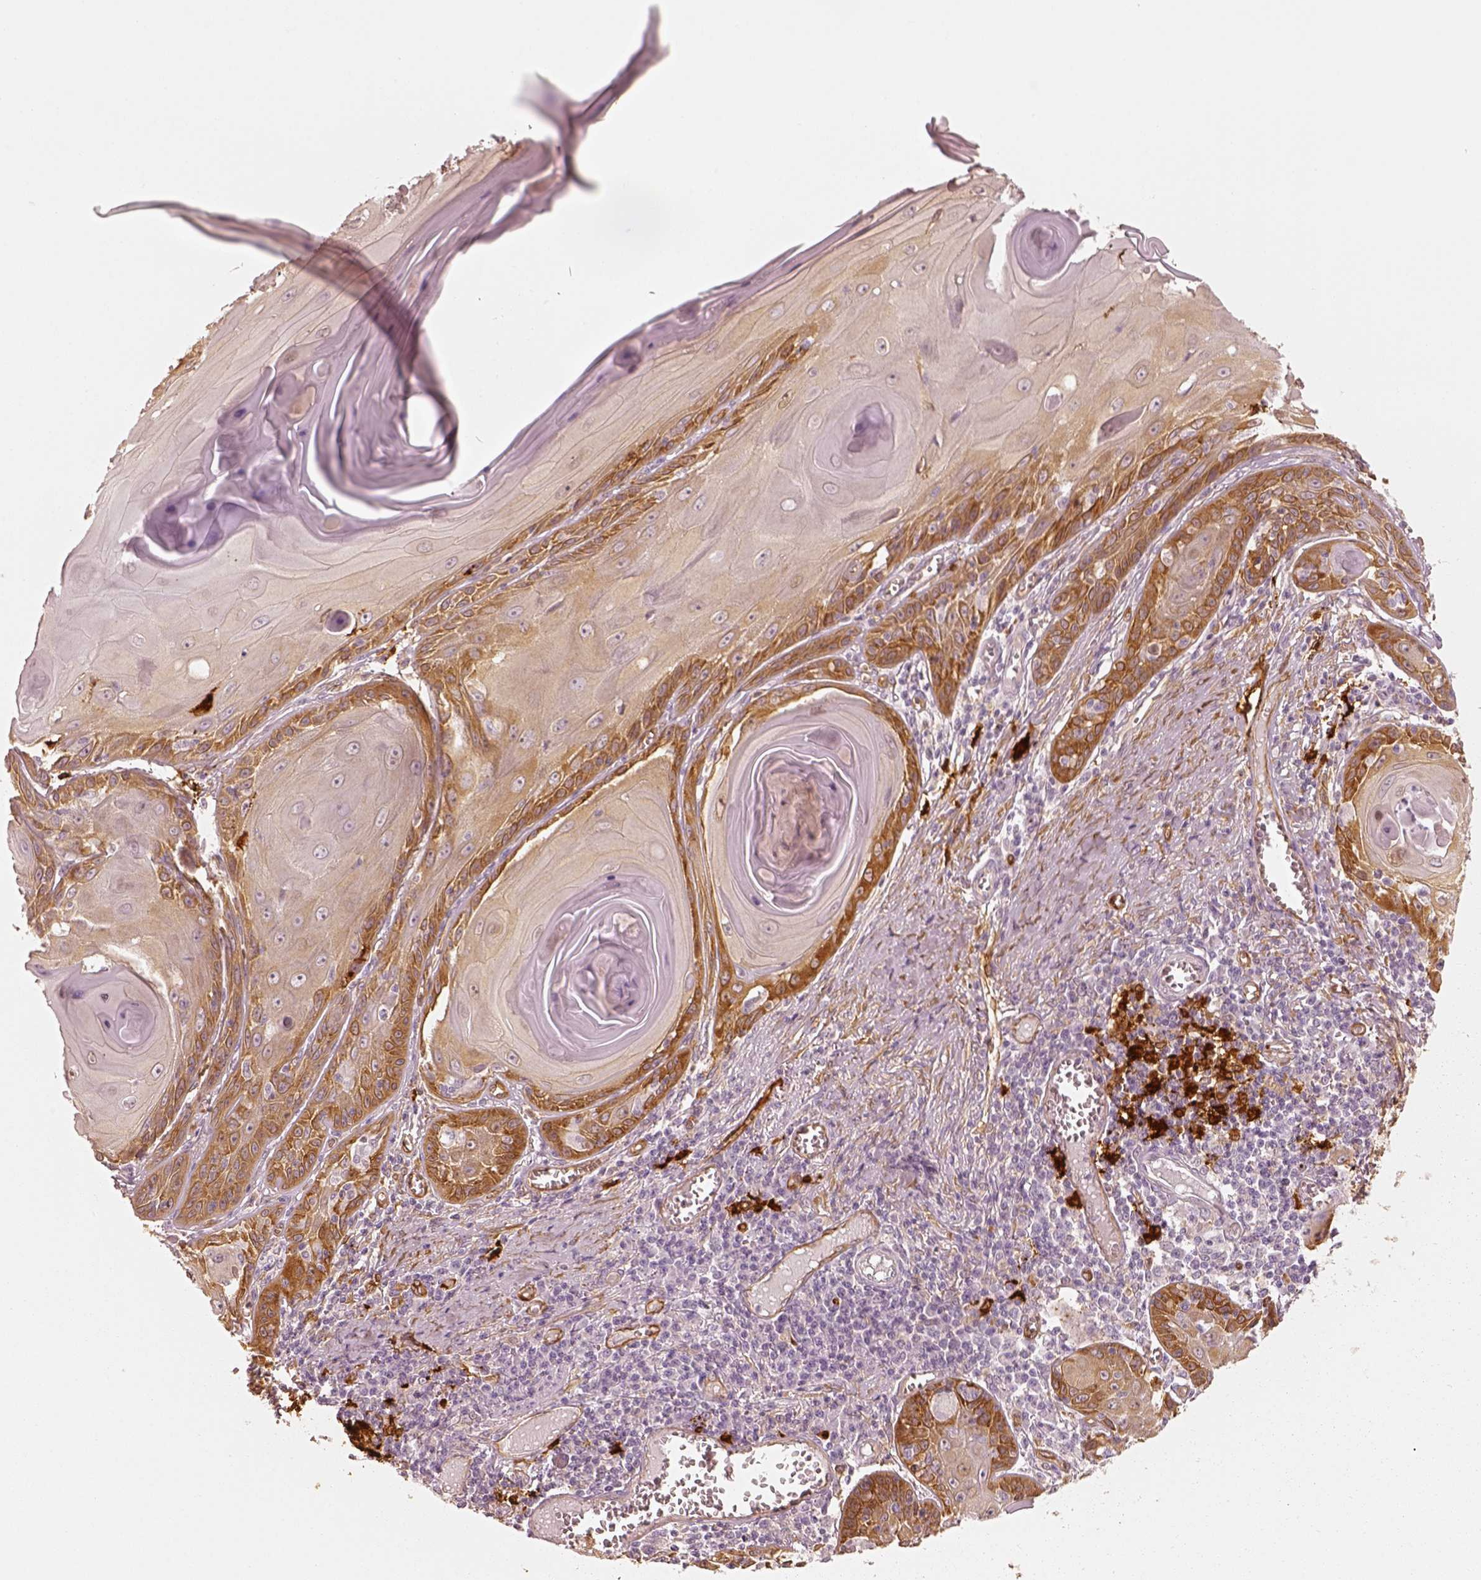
{"staining": {"intensity": "moderate", "quantity": "25%-75%", "location": "cytoplasmic/membranous"}, "tissue": "skin cancer", "cell_type": "Tumor cells", "image_type": "cancer", "snomed": [{"axis": "morphology", "description": "Squamous cell carcinoma, NOS"}, {"axis": "topography", "description": "Skin"}, {"axis": "topography", "description": "Vulva"}], "caption": "Brown immunohistochemical staining in skin cancer (squamous cell carcinoma) reveals moderate cytoplasmic/membranous expression in approximately 25%-75% of tumor cells.", "gene": "FSCN1", "patient": {"sex": "female", "age": 85}}